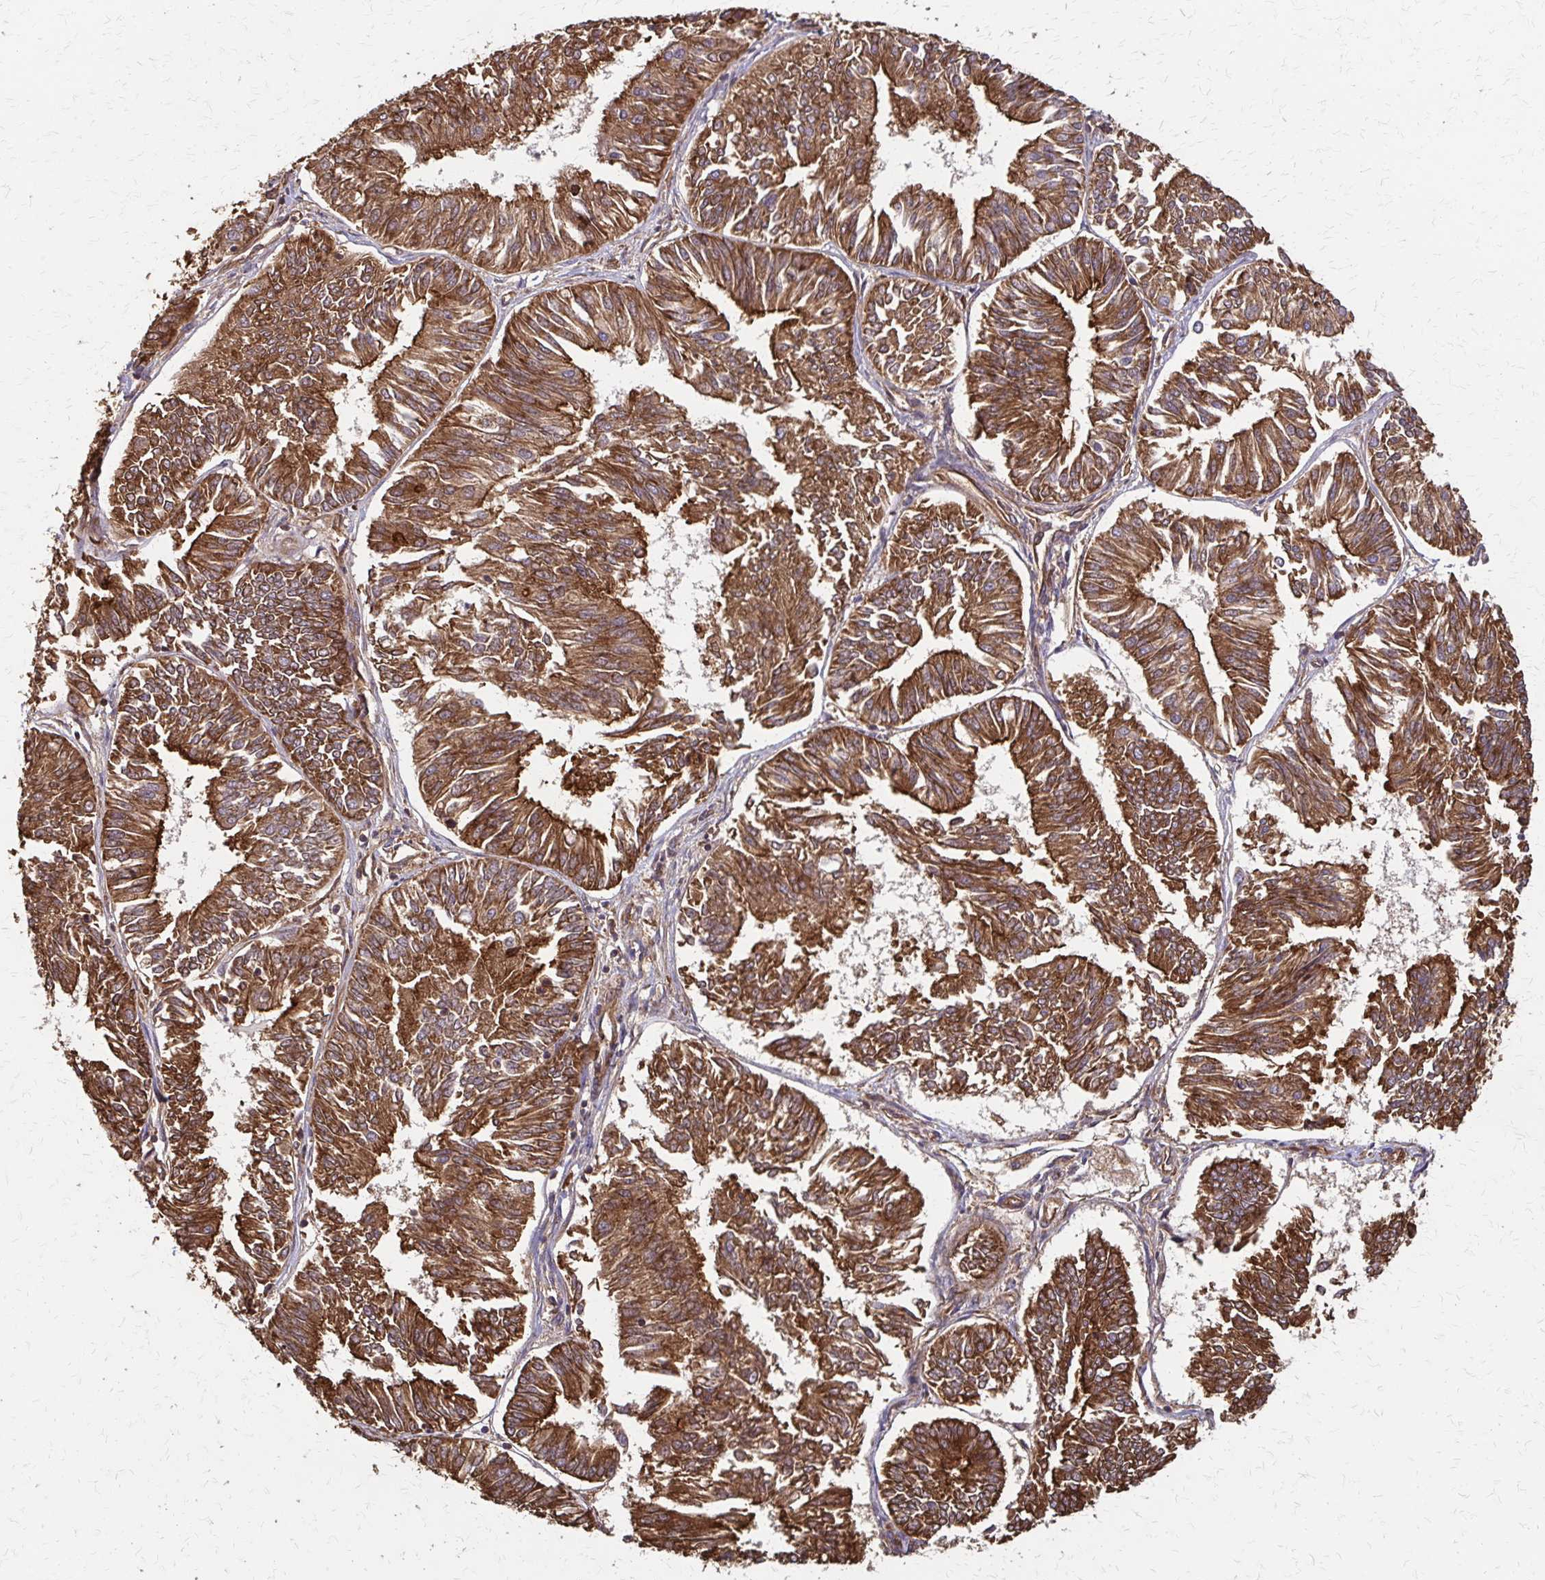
{"staining": {"intensity": "strong", "quantity": ">75%", "location": "cytoplasmic/membranous"}, "tissue": "endometrial cancer", "cell_type": "Tumor cells", "image_type": "cancer", "snomed": [{"axis": "morphology", "description": "Adenocarcinoma, NOS"}, {"axis": "topography", "description": "Endometrium"}], "caption": "The immunohistochemical stain highlights strong cytoplasmic/membranous expression in tumor cells of adenocarcinoma (endometrial) tissue.", "gene": "EEF2", "patient": {"sex": "female", "age": 58}}